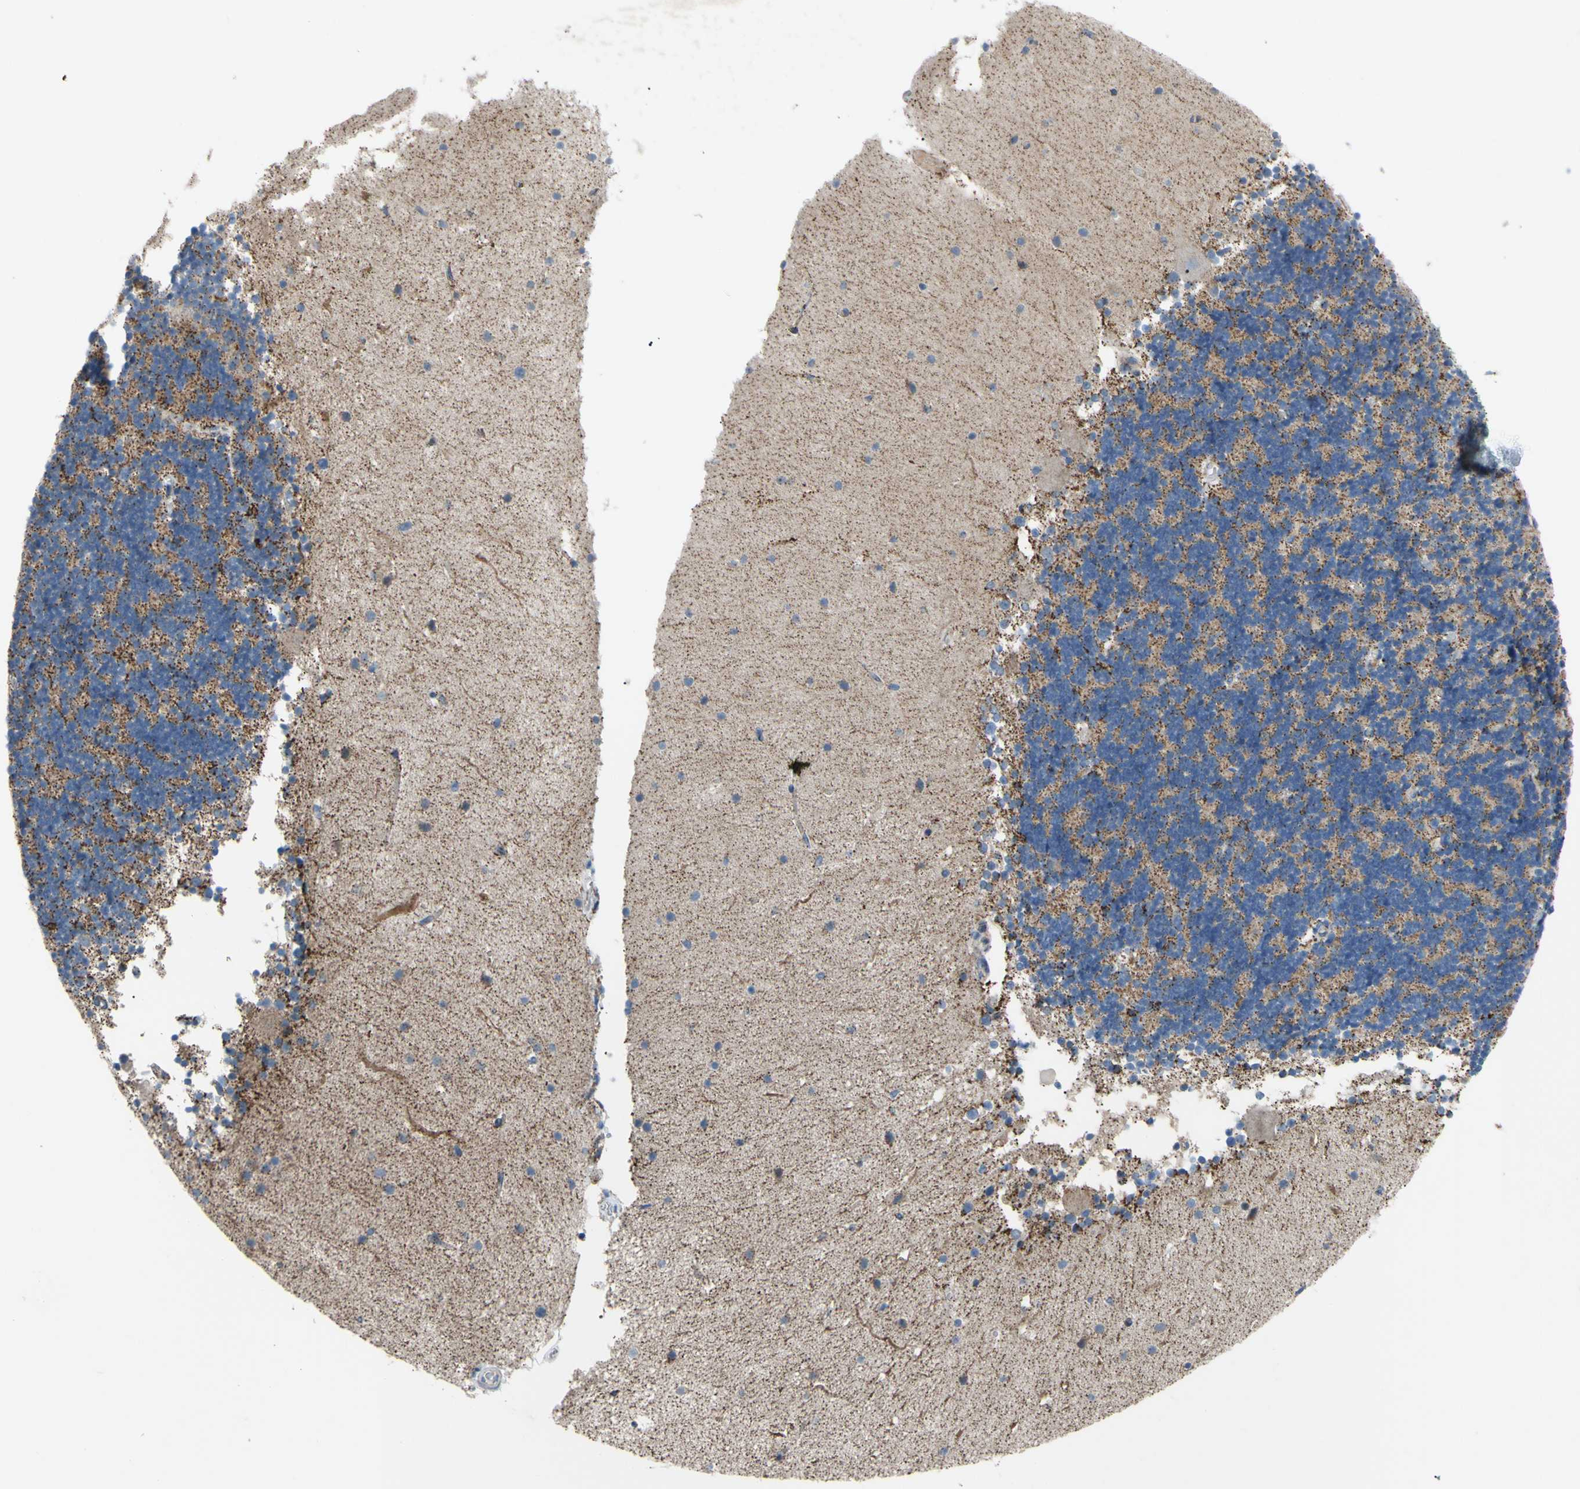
{"staining": {"intensity": "weak", "quantity": ">75%", "location": "cytoplasmic/membranous"}, "tissue": "cerebellum", "cell_type": "Cells in granular layer", "image_type": "normal", "snomed": [{"axis": "morphology", "description": "Normal tissue, NOS"}, {"axis": "topography", "description": "Cerebellum"}], "caption": "Weak cytoplasmic/membranous positivity for a protein is appreciated in approximately >75% of cells in granular layer of unremarkable cerebellum using IHC.", "gene": "GLT8D1", "patient": {"sex": "female", "age": 54}}